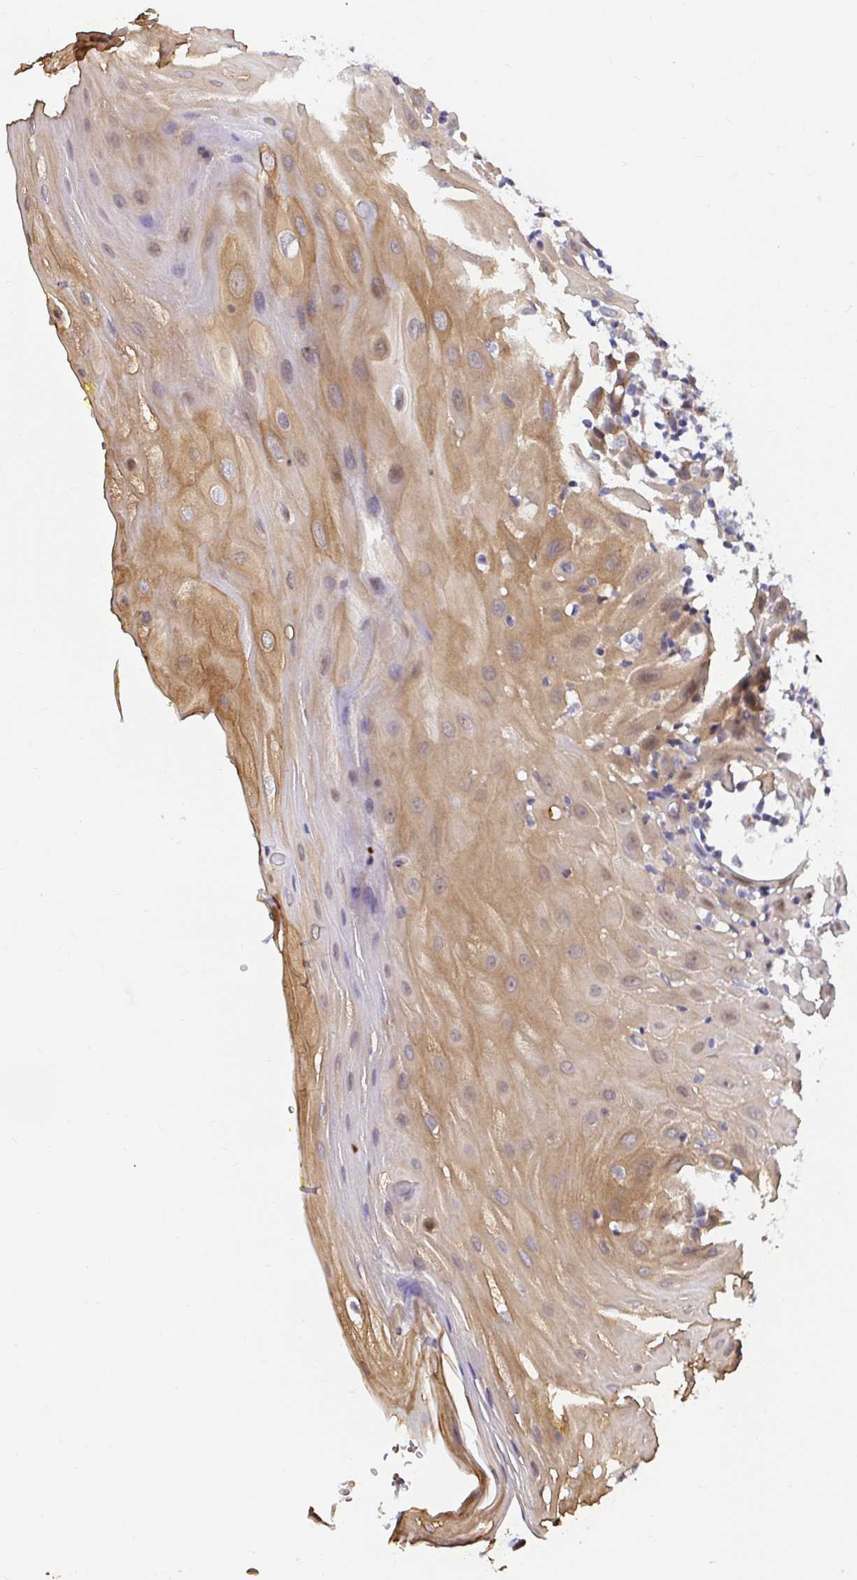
{"staining": {"intensity": "moderate", "quantity": ">75%", "location": "cytoplasmic/membranous"}, "tissue": "oral mucosa", "cell_type": "Squamous epithelial cells", "image_type": "normal", "snomed": [{"axis": "morphology", "description": "Normal tissue, NOS"}, {"axis": "topography", "description": "Oral tissue"}], "caption": "Unremarkable oral mucosa exhibits moderate cytoplasmic/membranous expression in about >75% of squamous epithelial cells.", "gene": "TRIM55", "patient": {"sex": "female", "age": 81}}